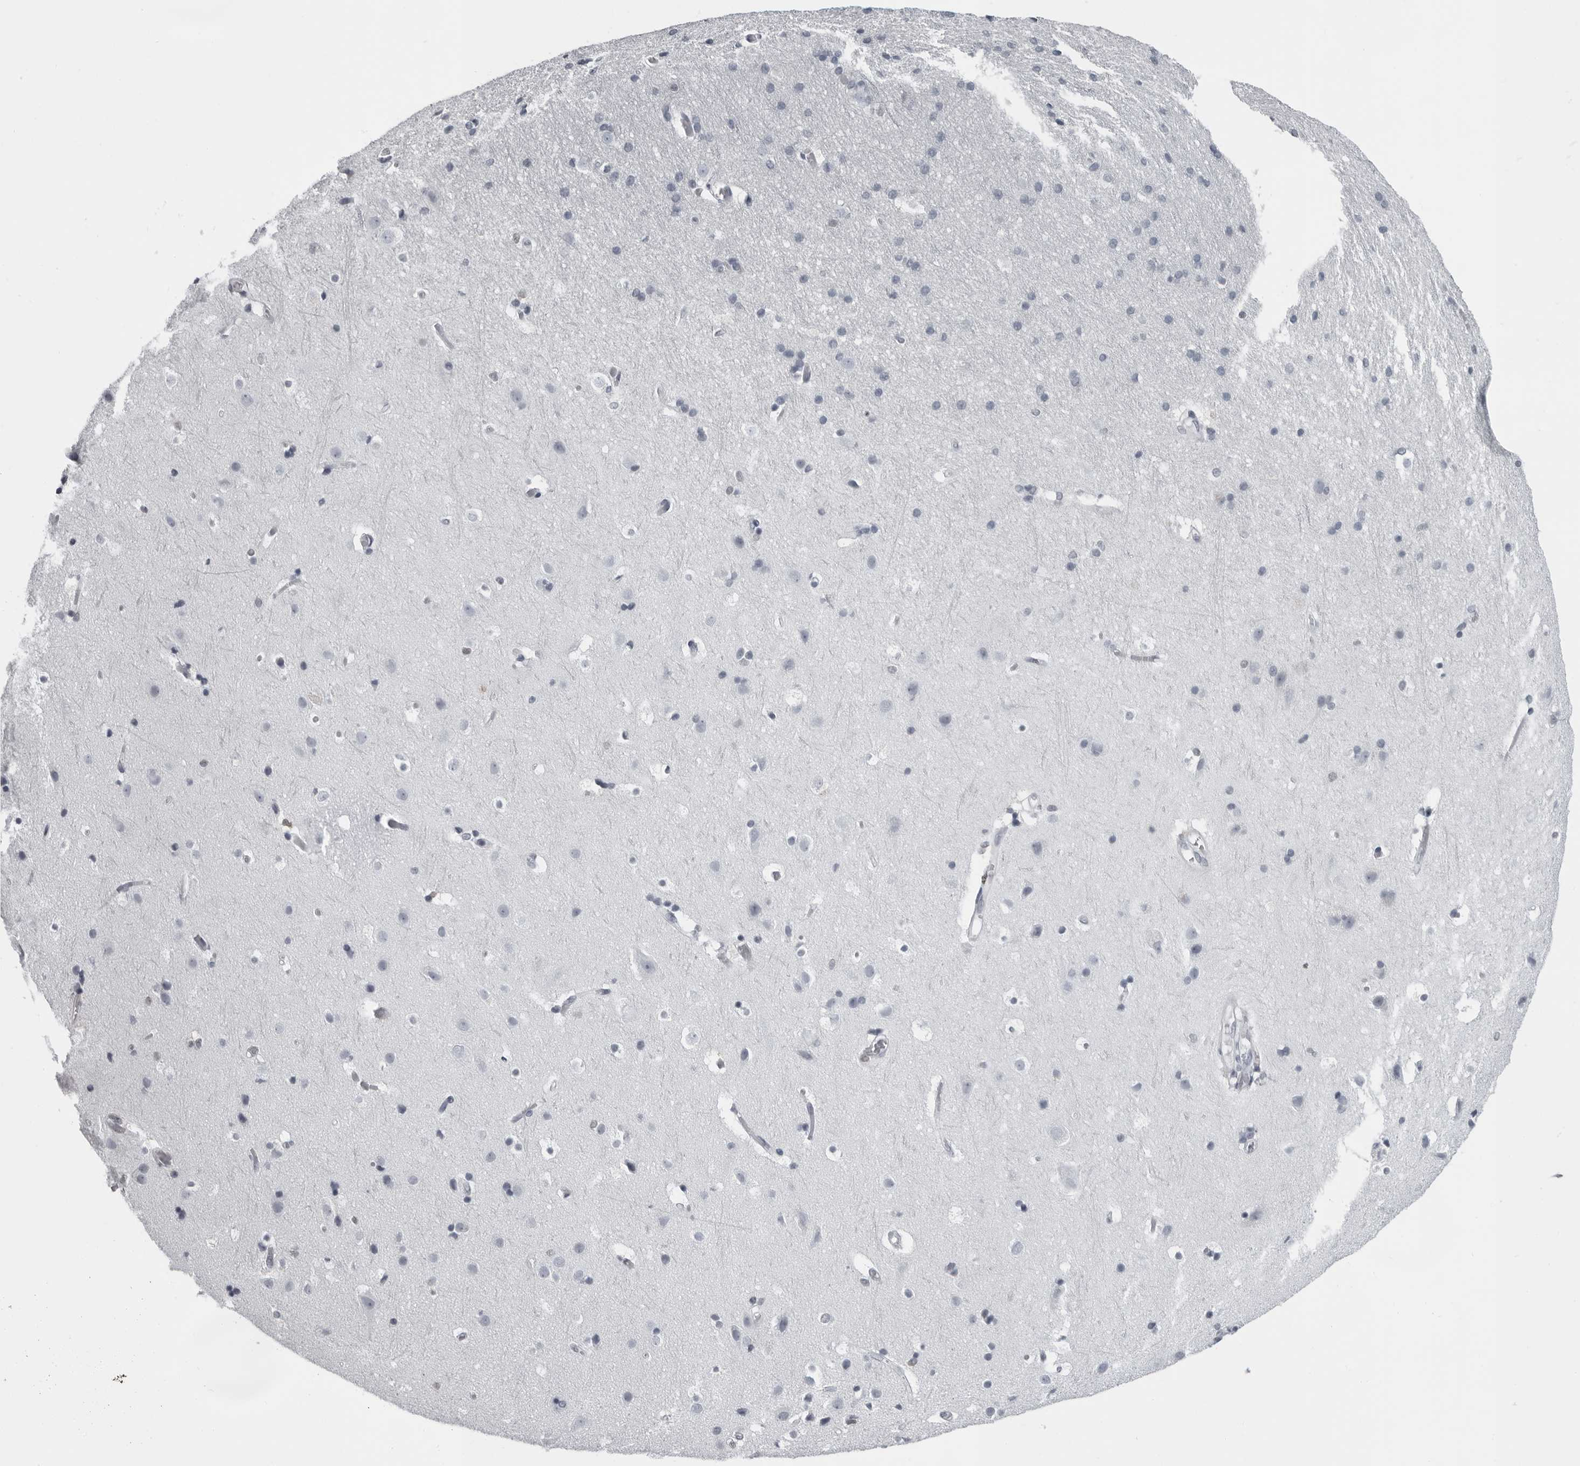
{"staining": {"intensity": "negative", "quantity": "none", "location": "none"}, "tissue": "cerebral cortex", "cell_type": "Endothelial cells", "image_type": "normal", "snomed": [{"axis": "morphology", "description": "Normal tissue, NOS"}, {"axis": "topography", "description": "Cerebral cortex"}], "caption": "Immunohistochemistry histopathology image of benign cerebral cortex: cerebral cortex stained with DAB demonstrates no significant protein positivity in endothelial cells.", "gene": "LZIC", "patient": {"sex": "male", "age": 54}}